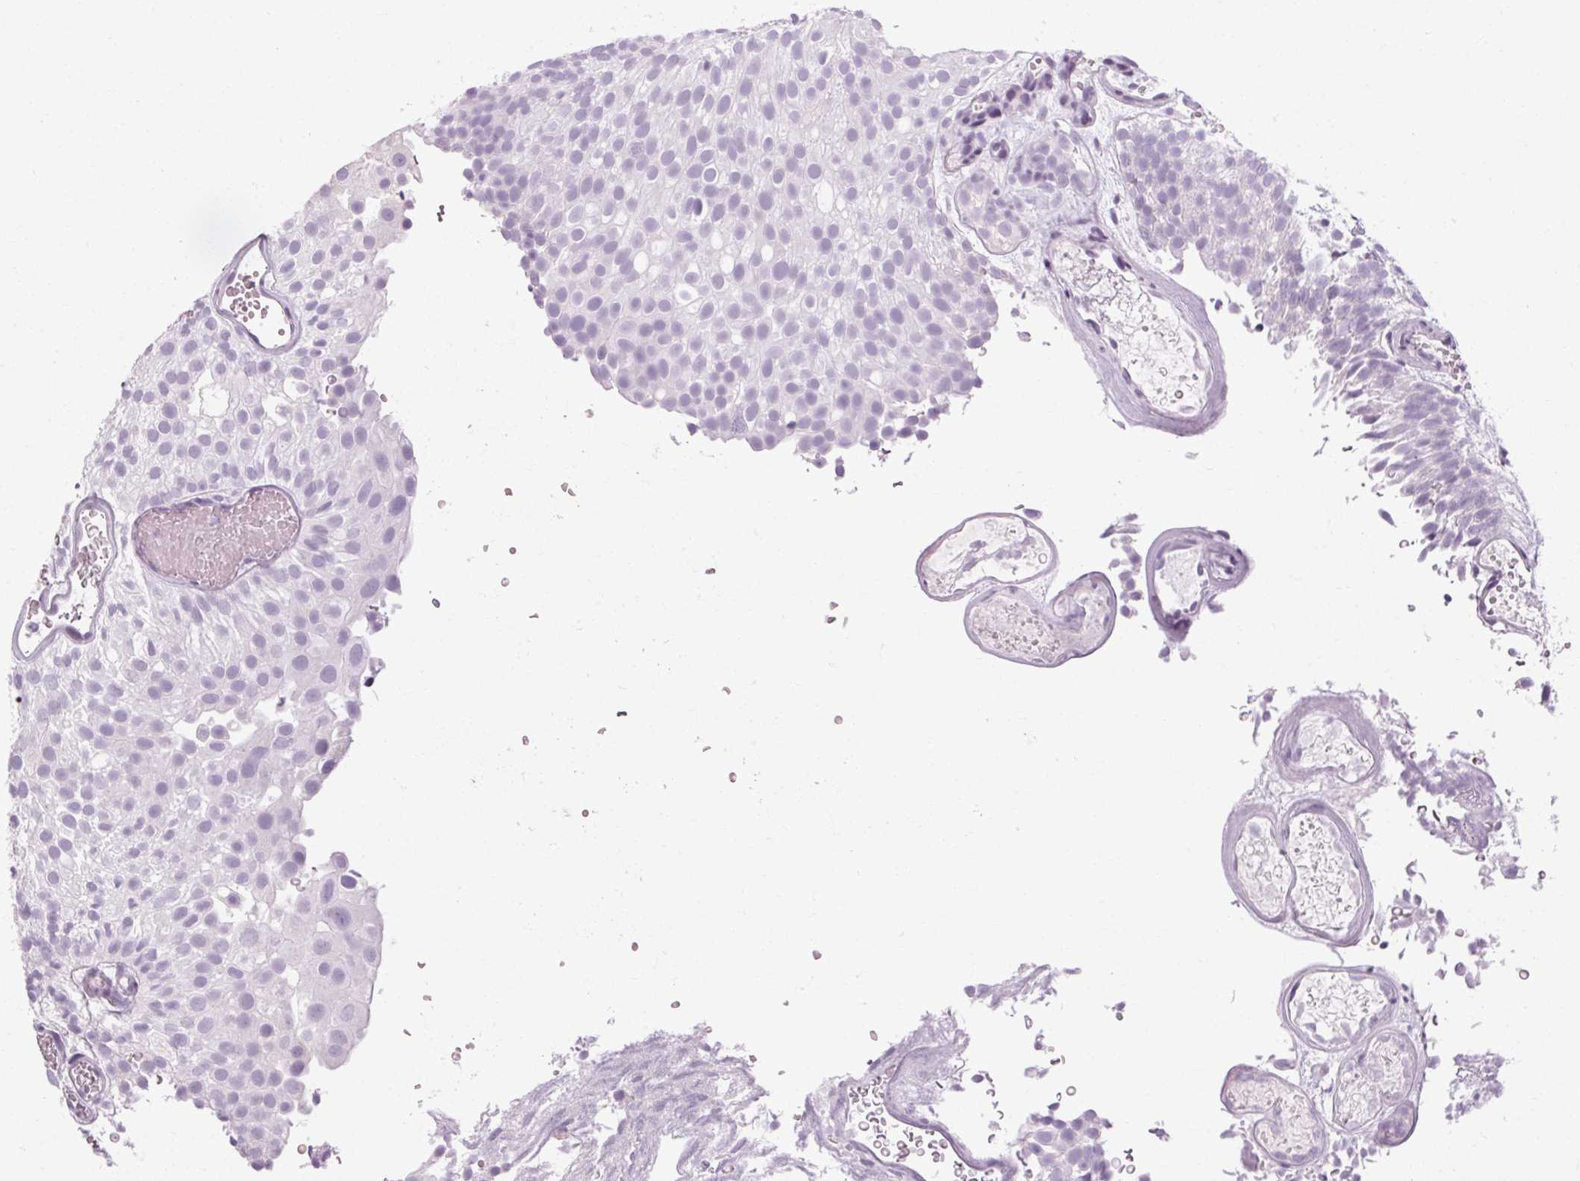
{"staining": {"intensity": "negative", "quantity": "none", "location": "none"}, "tissue": "urothelial cancer", "cell_type": "Tumor cells", "image_type": "cancer", "snomed": [{"axis": "morphology", "description": "Urothelial carcinoma, Low grade"}, {"axis": "topography", "description": "Urinary bladder"}], "caption": "A high-resolution photomicrograph shows immunohistochemistry staining of urothelial carcinoma (low-grade), which exhibits no significant positivity in tumor cells.", "gene": "POMC", "patient": {"sex": "male", "age": 78}}